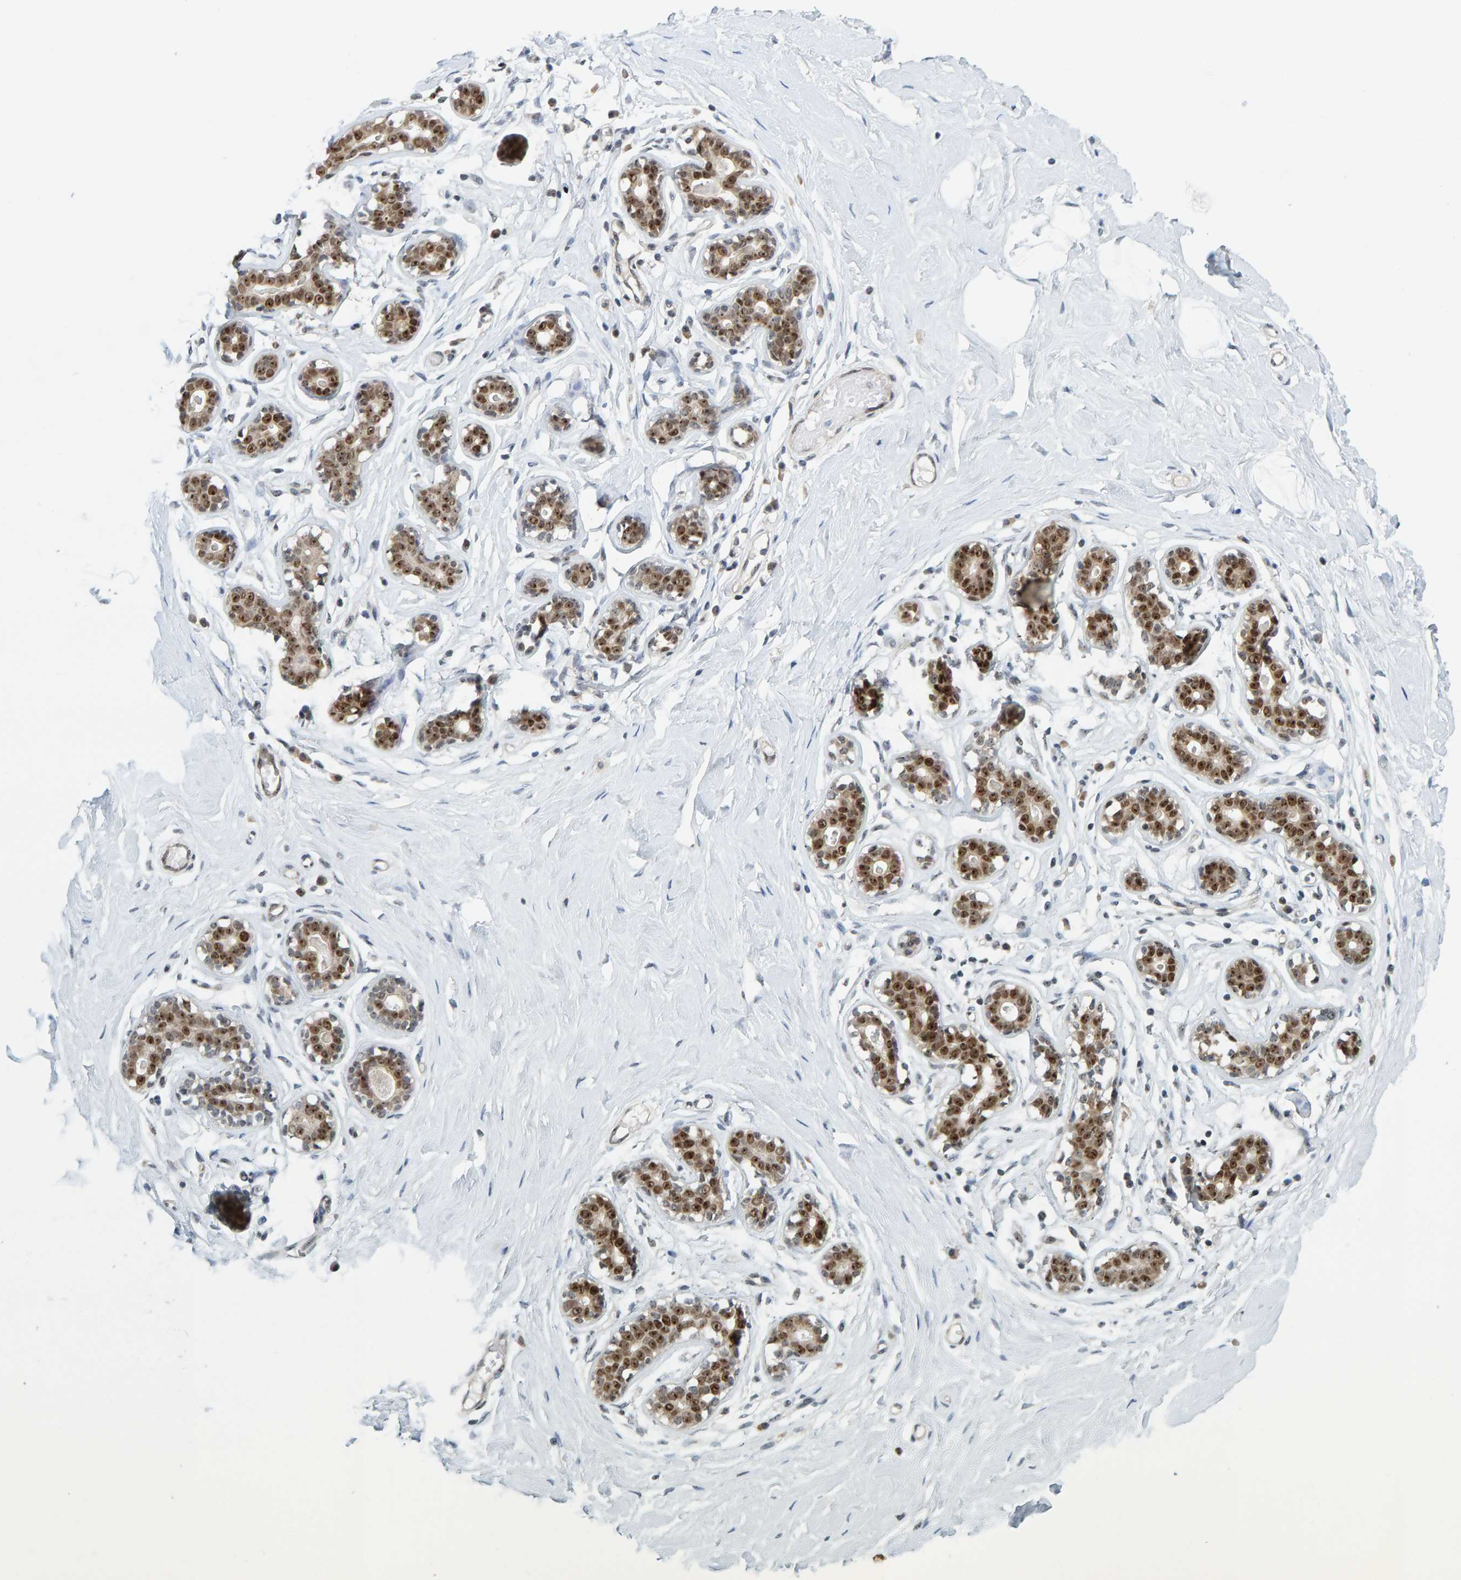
{"staining": {"intensity": "negative", "quantity": "none", "location": "none"}, "tissue": "breast", "cell_type": "Adipocytes", "image_type": "normal", "snomed": [{"axis": "morphology", "description": "Normal tissue, NOS"}, {"axis": "topography", "description": "Breast"}], "caption": "Breast stained for a protein using immunohistochemistry (IHC) reveals no expression adipocytes.", "gene": "POLR1E", "patient": {"sex": "female", "age": 23}}